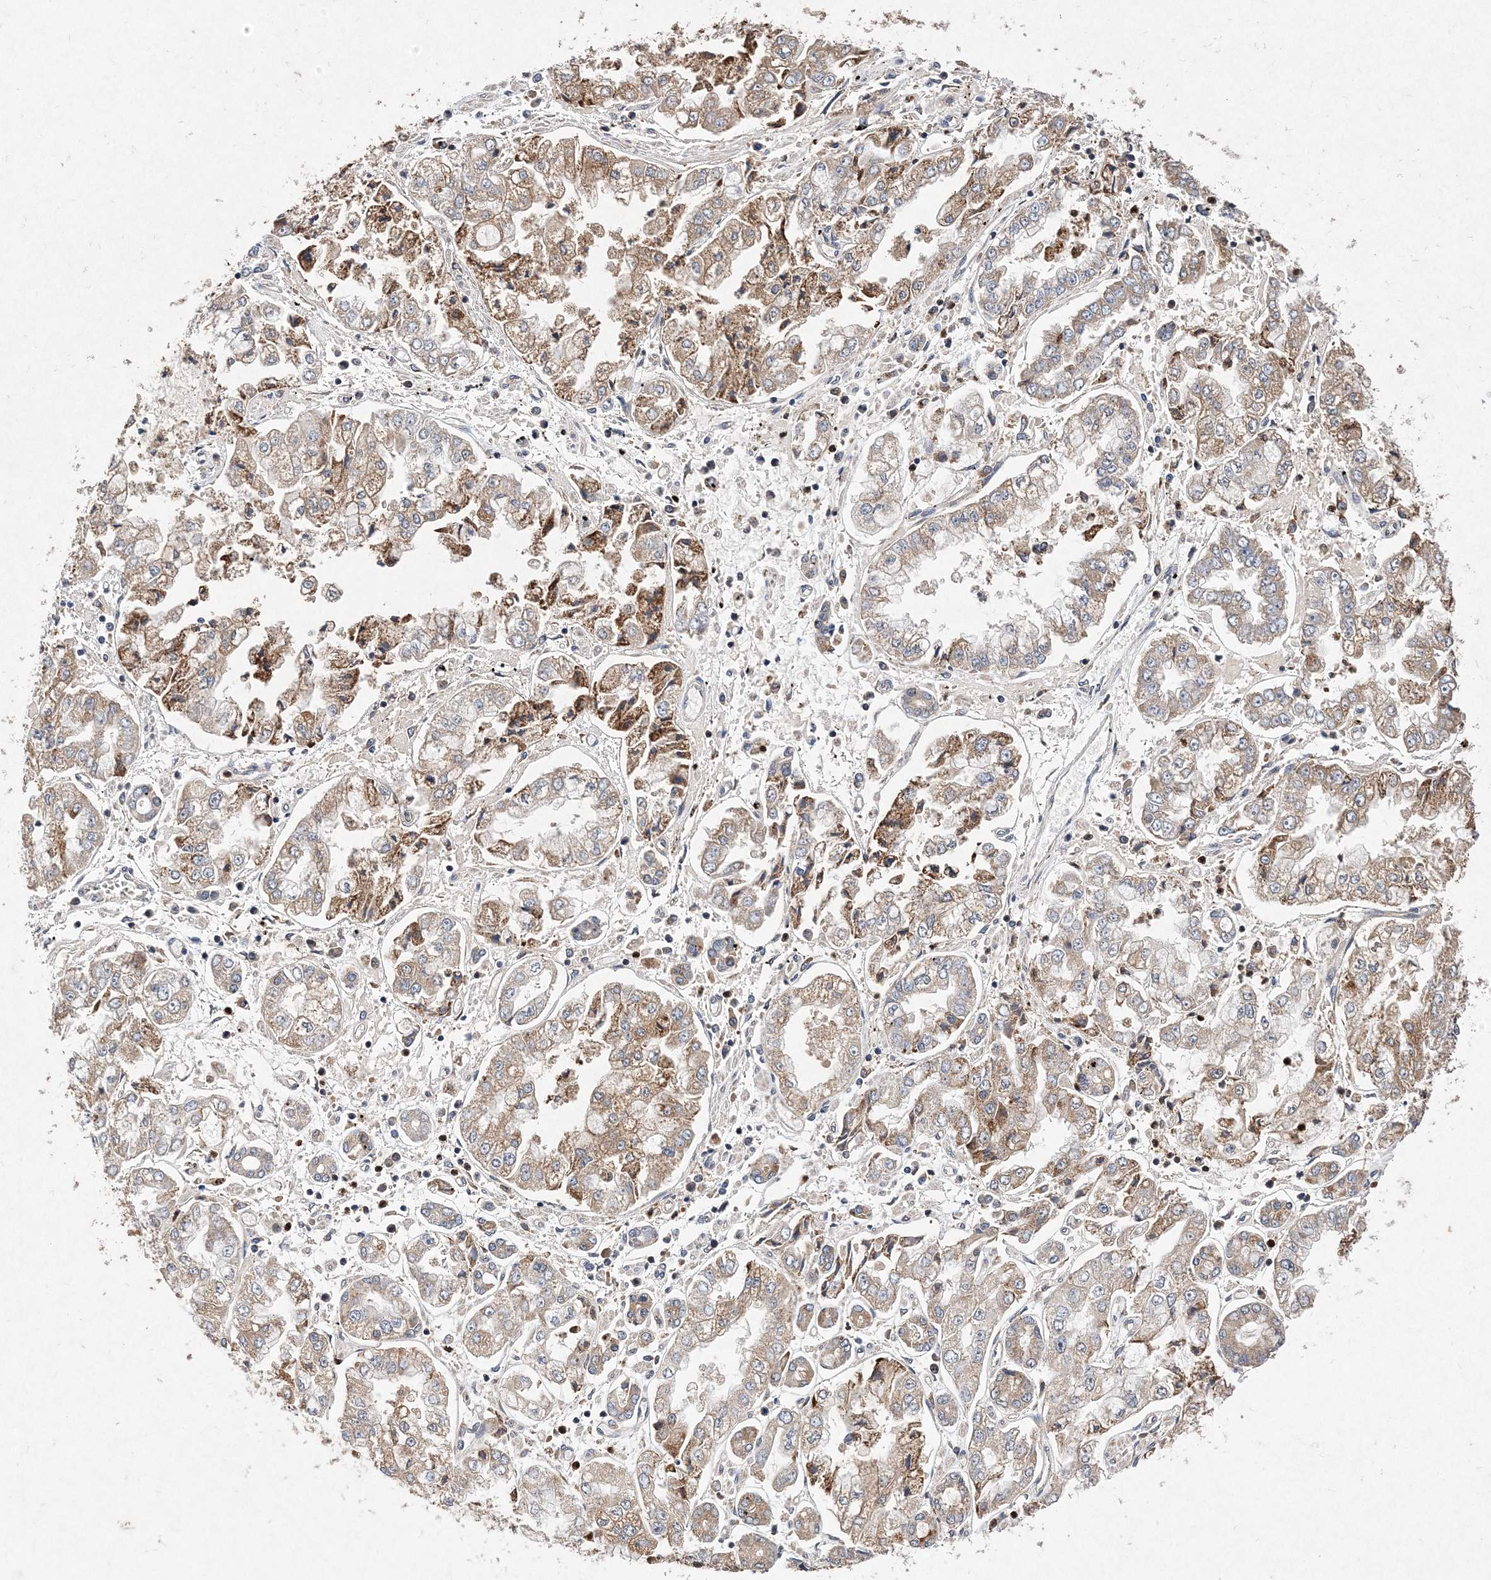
{"staining": {"intensity": "moderate", "quantity": "25%-75%", "location": "cytoplasmic/membranous"}, "tissue": "stomach cancer", "cell_type": "Tumor cells", "image_type": "cancer", "snomed": [{"axis": "morphology", "description": "Adenocarcinoma, NOS"}, {"axis": "topography", "description": "Stomach"}], "caption": "Human stomach cancer (adenocarcinoma) stained for a protein (brown) shows moderate cytoplasmic/membranous positive expression in about 25%-75% of tumor cells.", "gene": "PROSER1", "patient": {"sex": "male", "age": 76}}